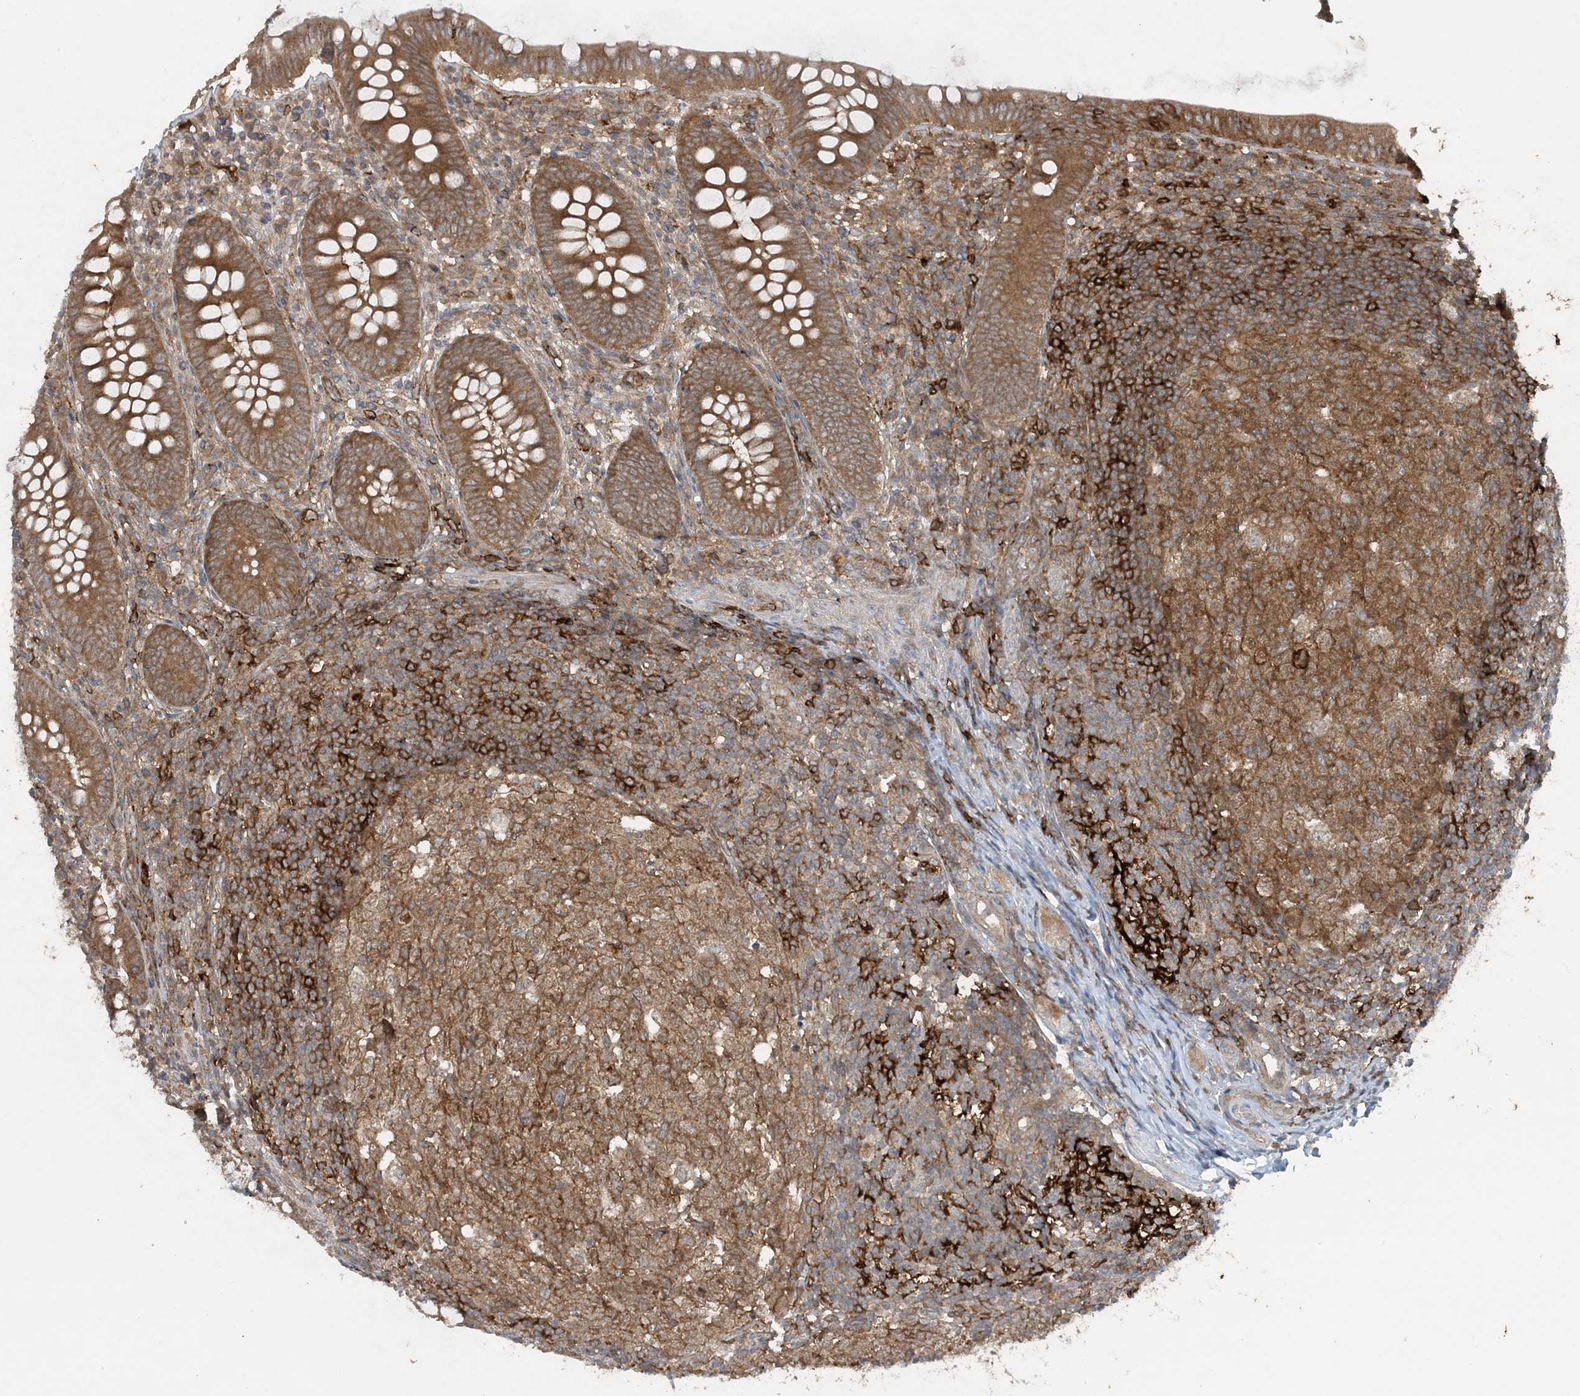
{"staining": {"intensity": "strong", "quantity": ">75%", "location": "cytoplasmic/membranous"}, "tissue": "appendix", "cell_type": "Glandular cells", "image_type": "normal", "snomed": [{"axis": "morphology", "description": "Normal tissue, NOS"}, {"axis": "topography", "description": "Appendix"}], "caption": "This is a histology image of immunohistochemistry (IHC) staining of normal appendix, which shows strong positivity in the cytoplasmic/membranous of glandular cells.", "gene": "STAM2", "patient": {"sex": "male", "age": 14}}